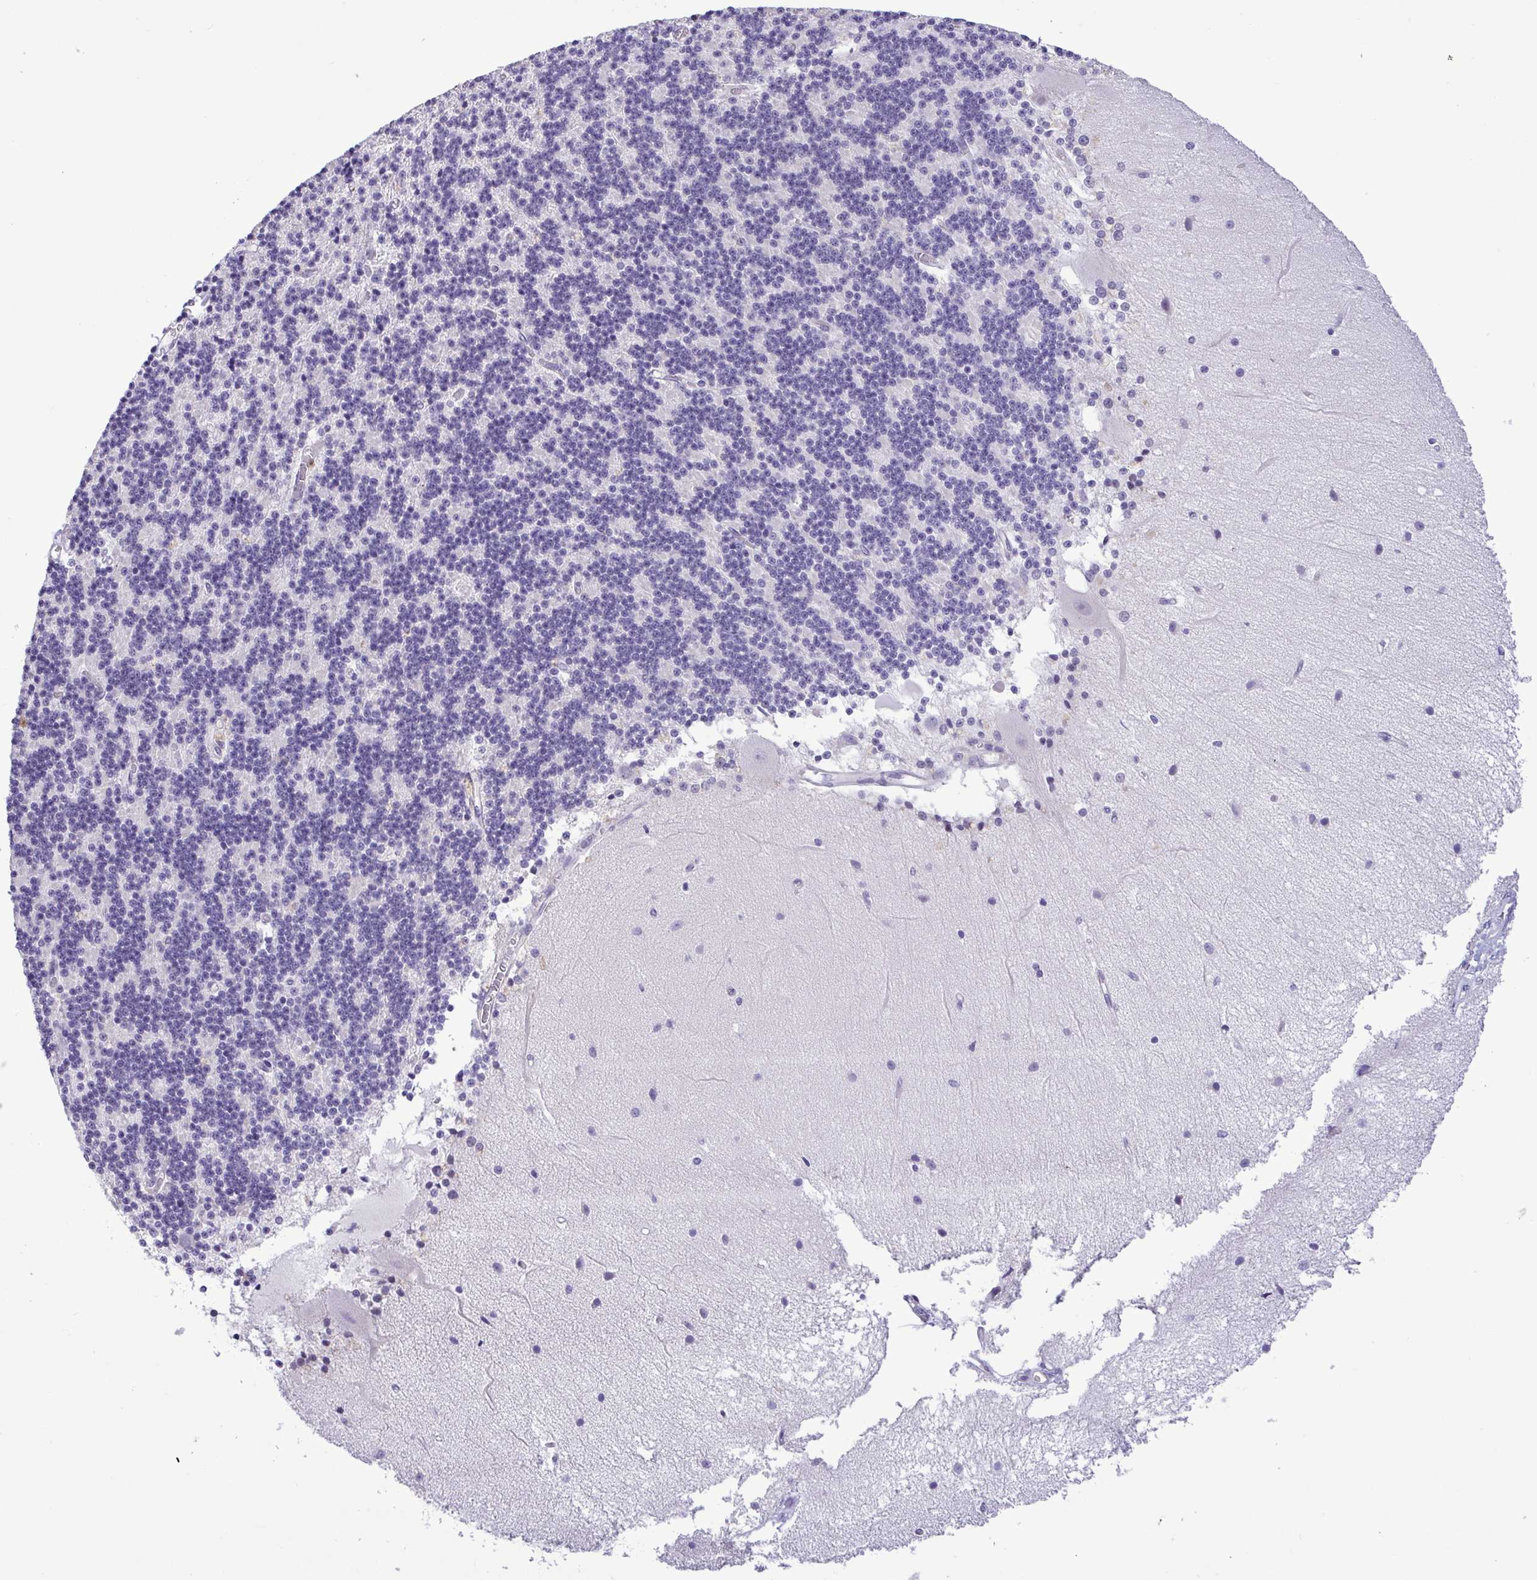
{"staining": {"intensity": "negative", "quantity": "none", "location": "none"}, "tissue": "cerebellum", "cell_type": "Cells in granular layer", "image_type": "normal", "snomed": [{"axis": "morphology", "description": "Normal tissue, NOS"}, {"axis": "topography", "description": "Cerebellum"}], "caption": "A high-resolution micrograph shows immunohistochemistry staining of benign cerebellum, which shows no significant positivity in cells in granular layer.", "gene": "YBX2", "patient": {"sex": "female", "age": 54}}